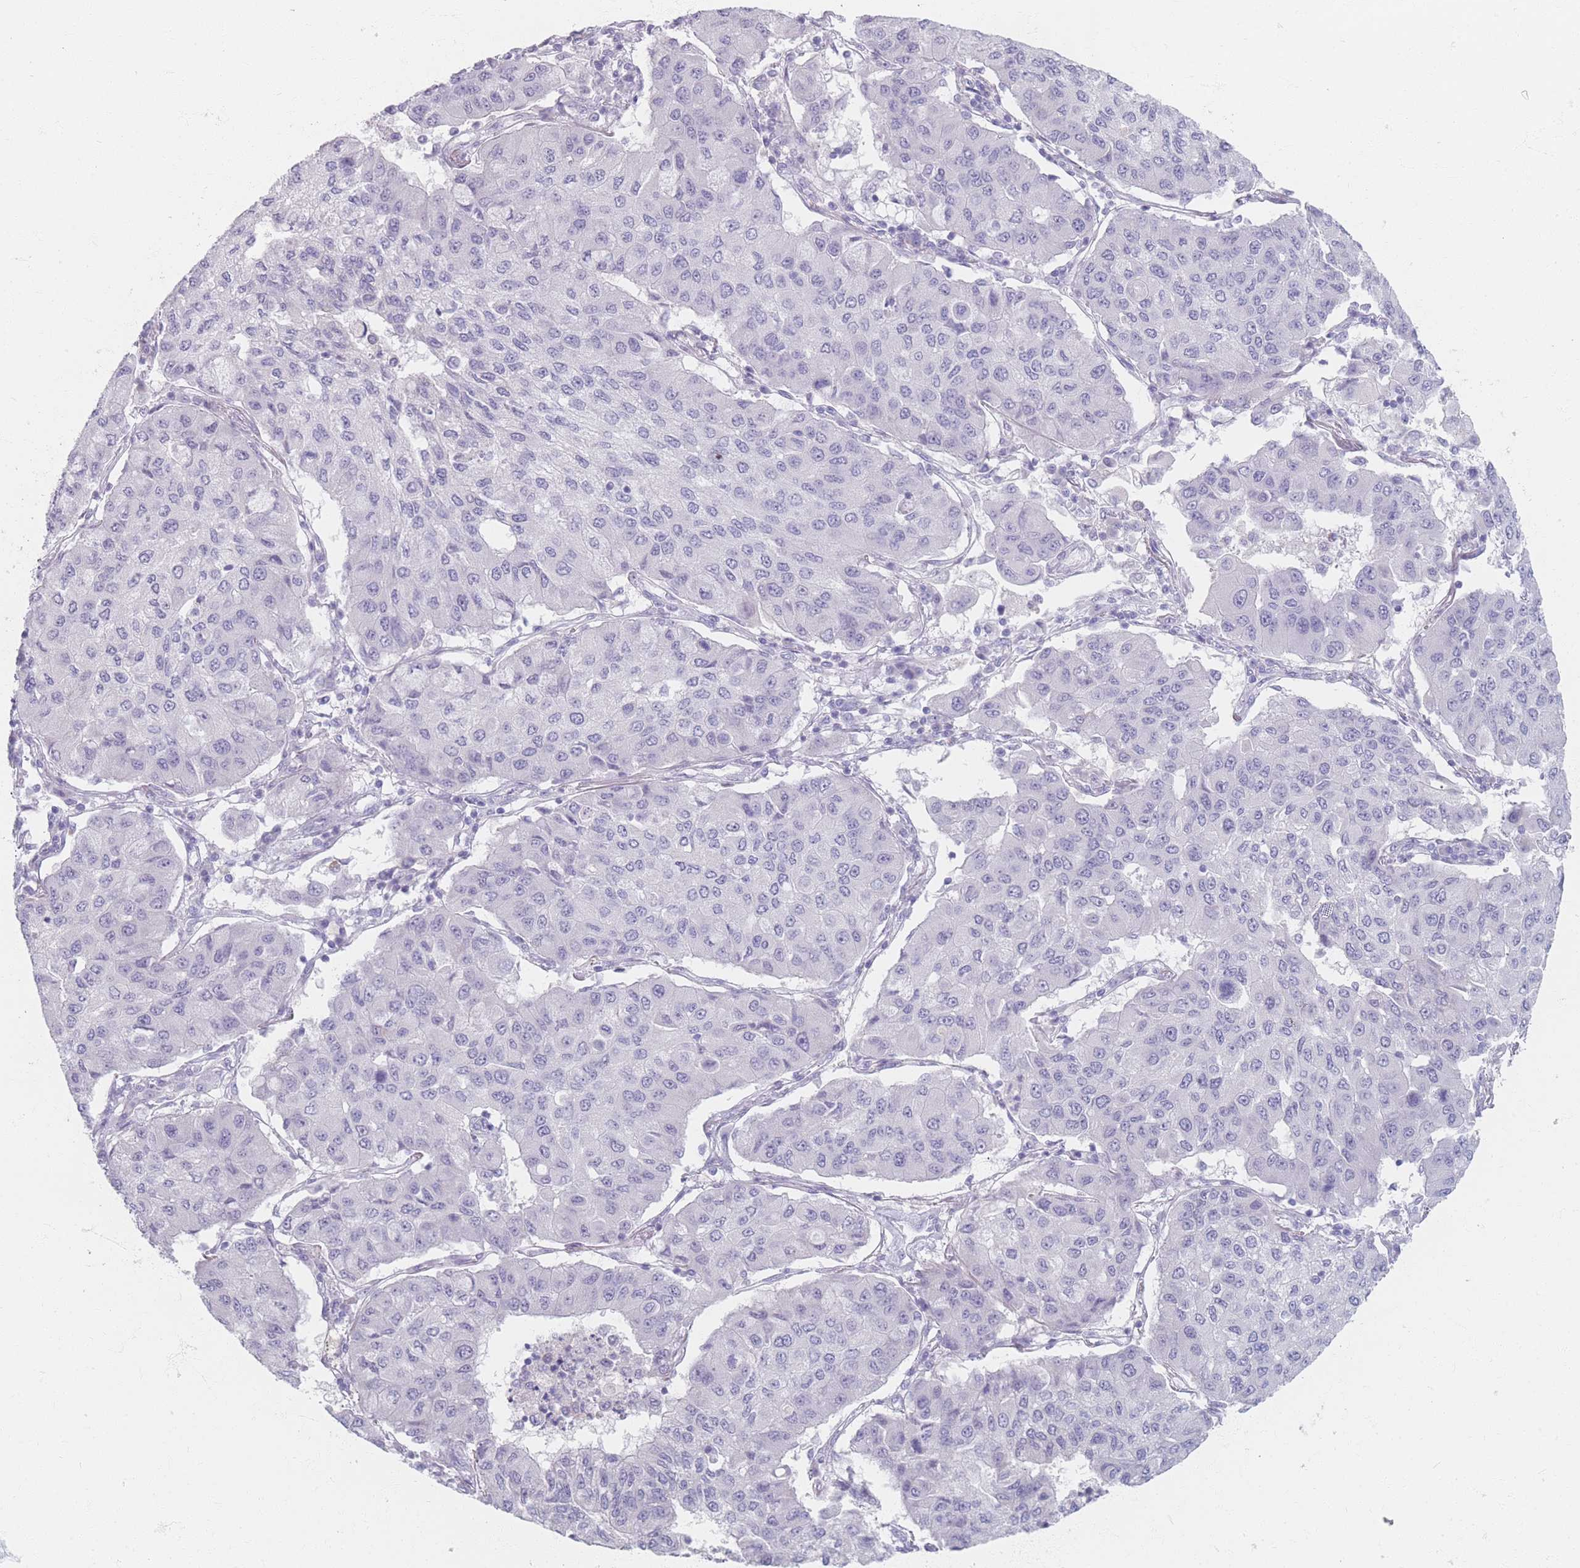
{"staining": {"intensity": "negative", "quantity": "none", "location": "none"}, "tissue": "lung cancer", "cell_type": "Tumor cells", "image_type": "cancer", "snomed": [{"axis": "morphology", "description": "Squamous cell carcinoma, NOS"}, {"axis": "topography", "description": "Lung"}], "caption": "The micrograph displays no significant positivity in tumor cells of lung squamous cell carcinoma. (DAB (3,3'-diaminobenzidine) immunohistochemistry (IHC), high magnification).", "gene": "PIGM", "patient": {"sex": "male", "age": 74}}